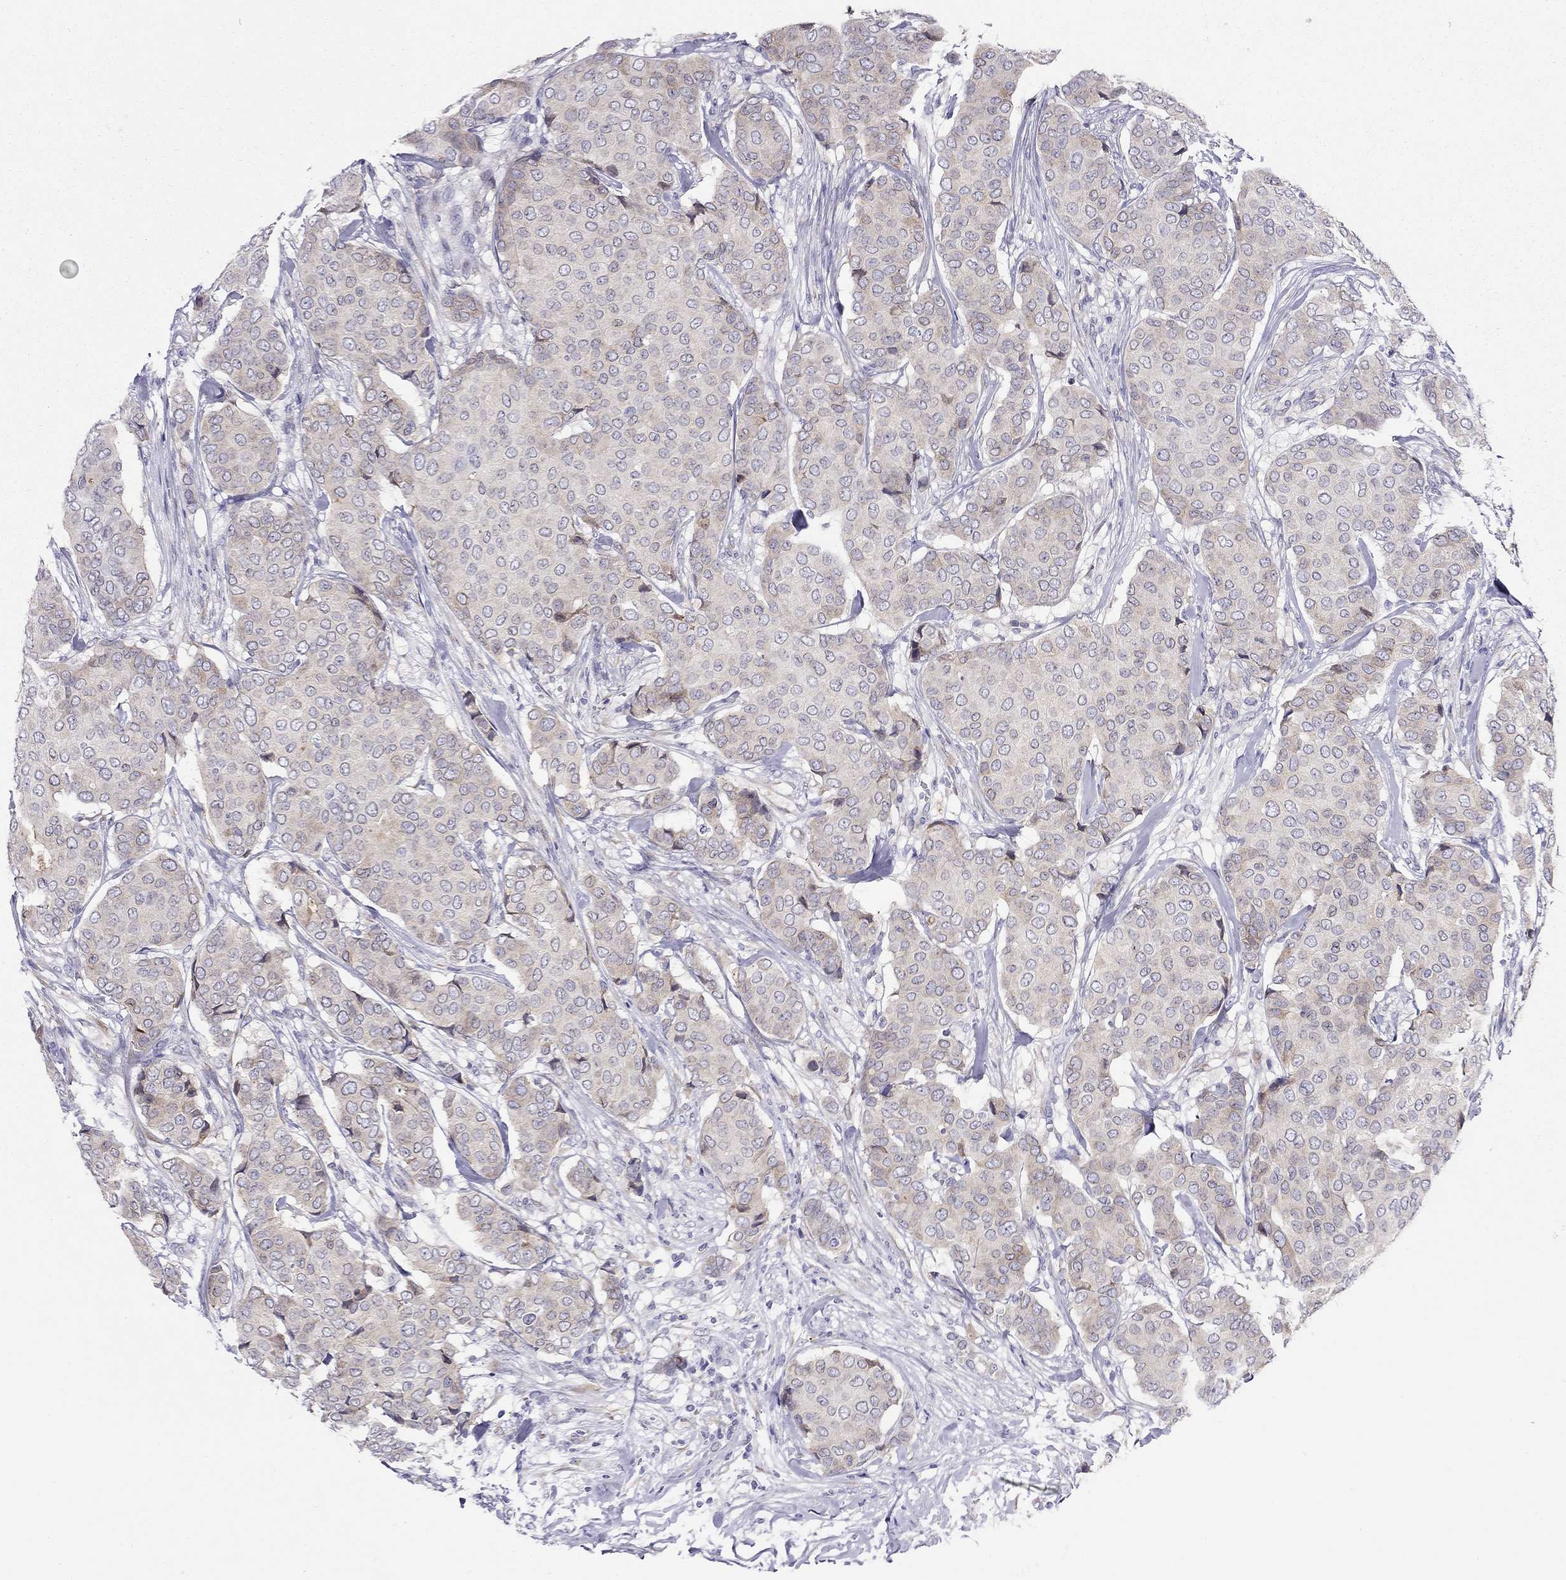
{"staining": {"intensity": "weak", "quantity": ">75%", "location": "cytoplasmic/membranous"}, "tissue": "breast cancer", "cell_type": "Tumor cells", "image_type": "cancer", "snomed": [{"axis": "morphology", "description": "Duct carcinoma"}, {"axis": "topography", "description": "Breast"}], "caption": "Infiltrating ductal carcinoma (breast) stained with a brown dye shows weak cytoplasmic/membranous positive positivity in approximately >75% of tumor cells.", "gene": "SLC46A2", "patient": {"sex": "female", "age": 75}}